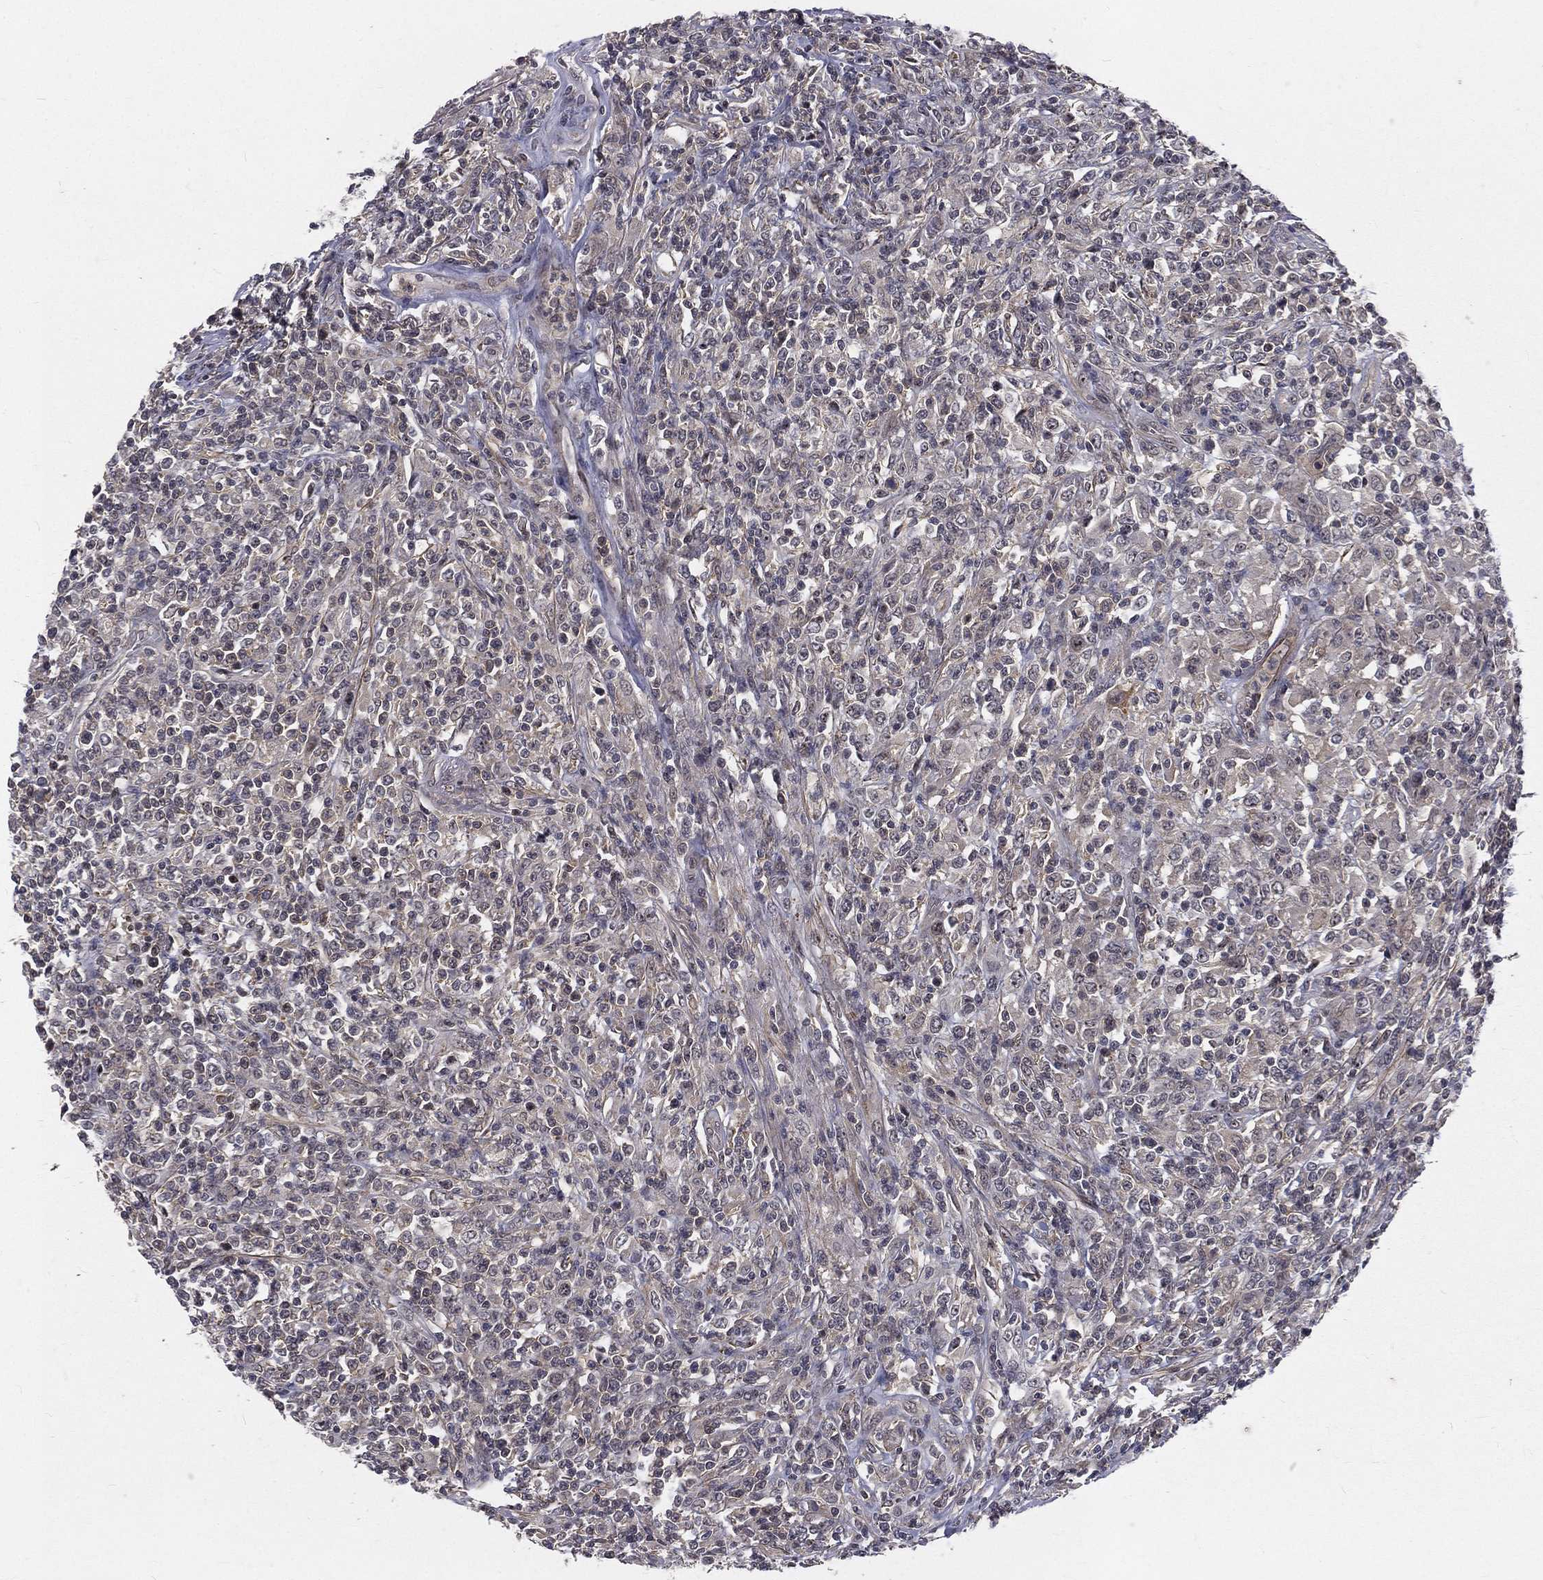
{"staining": {"intensity": "negative", "quantity": "none", "location": "none"}, "tissue": "lymphoma", "cell_type": "Tumor cells", "image_type": "cancer", "snomed": [{"axis": "morphology", "description": "Malignant lymphoma, non-Hodgkin's type, High grade"}, {"axis": "topography", "description": "Lung"}], "caption": "The photomicrograph demonstrates no staining of tumor cells in lymphoma.", "gene": "MORC2", "patient": {"sex": "male", "age": 79}}